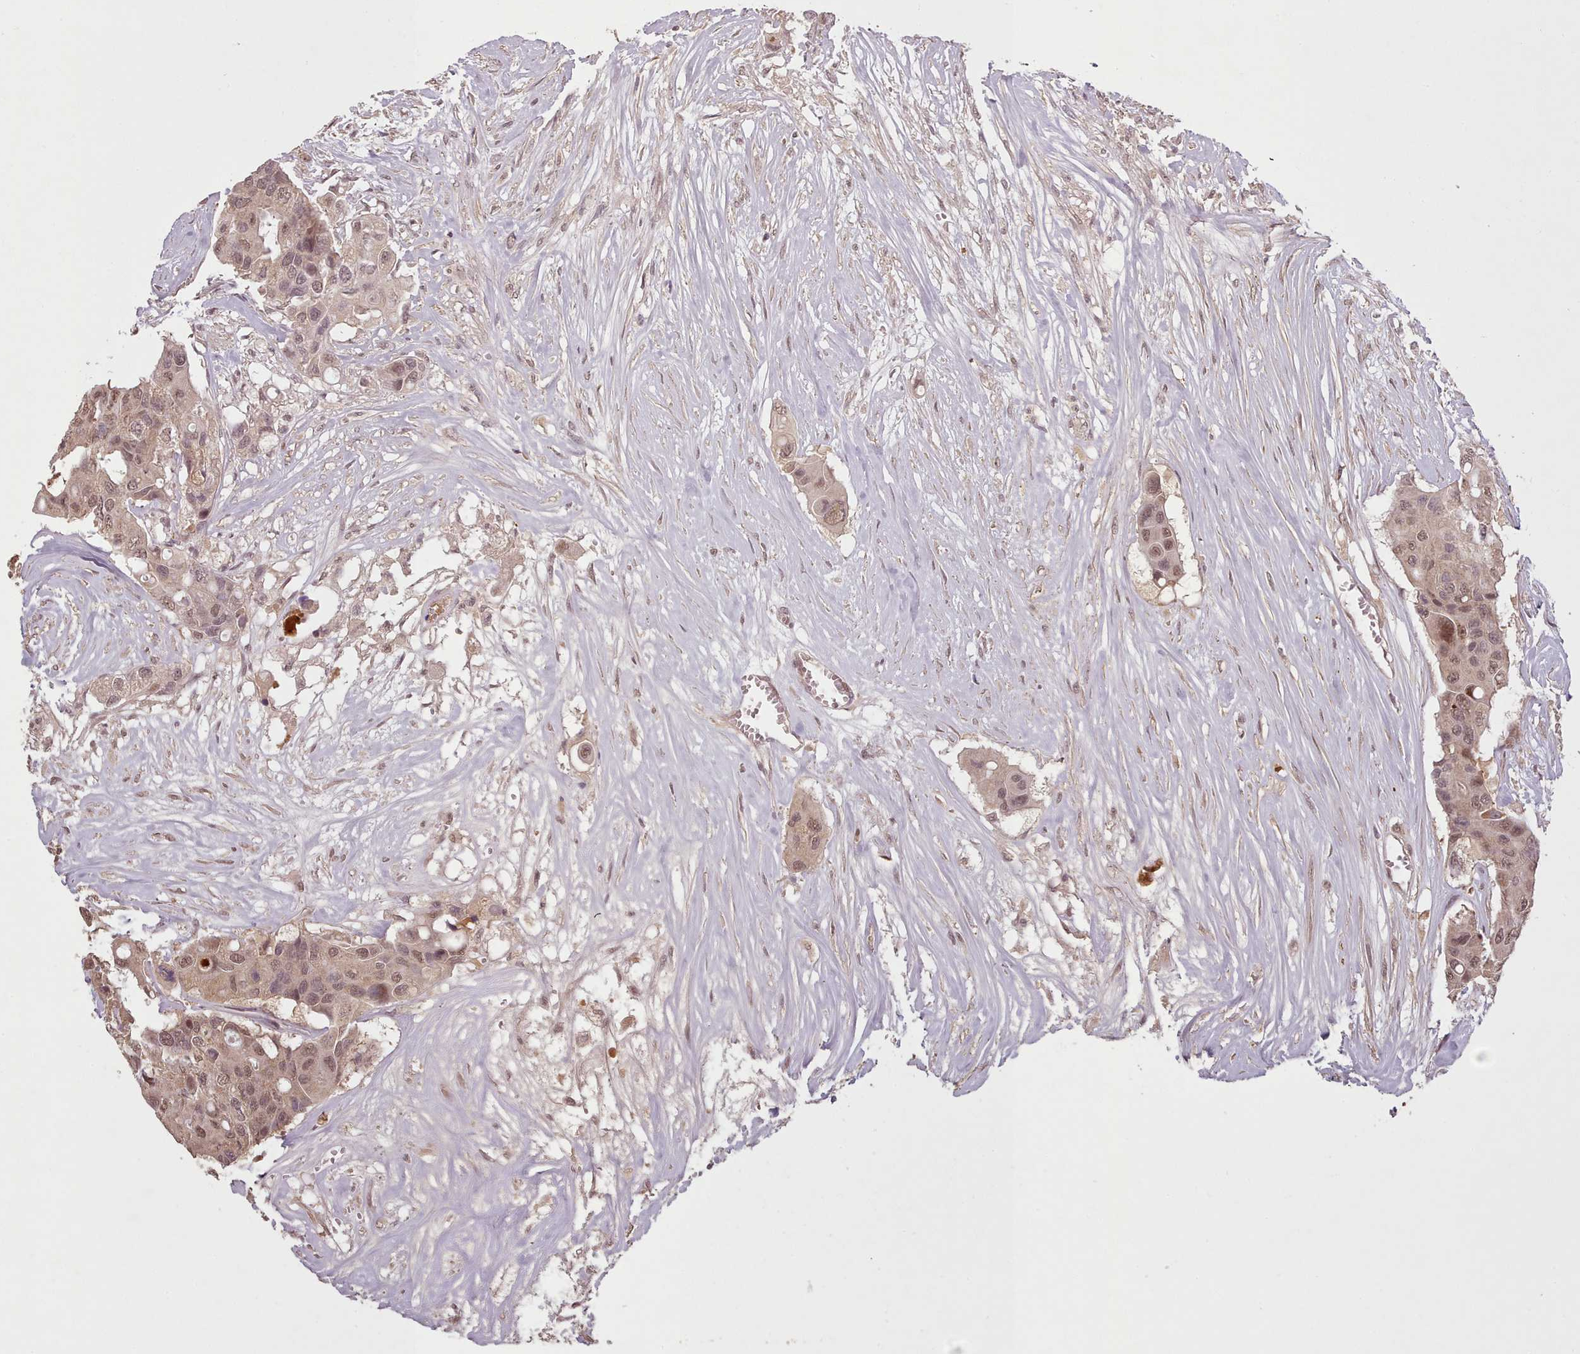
{"staining": {"intensity": "moderate", "quantity": ">75%", "location": "nuclear"}, "tissue": "colorectal cancer", "cell_type": "Tumor cells", "image_type": "cancer", "snomed": [{"axis": "morphology", "description": "Adenocarcinoma, NOS"}, {"axis": "topography", "description": "Colon"}], "caption": "Immunohistochemistry (DAB) staining of human colorectal adenocarcinoma reveals moderate nuclear protein staining in about >75% of tumor cells.", "gene": "CDC6", "patient": {"sex": "male", "age": 77}}